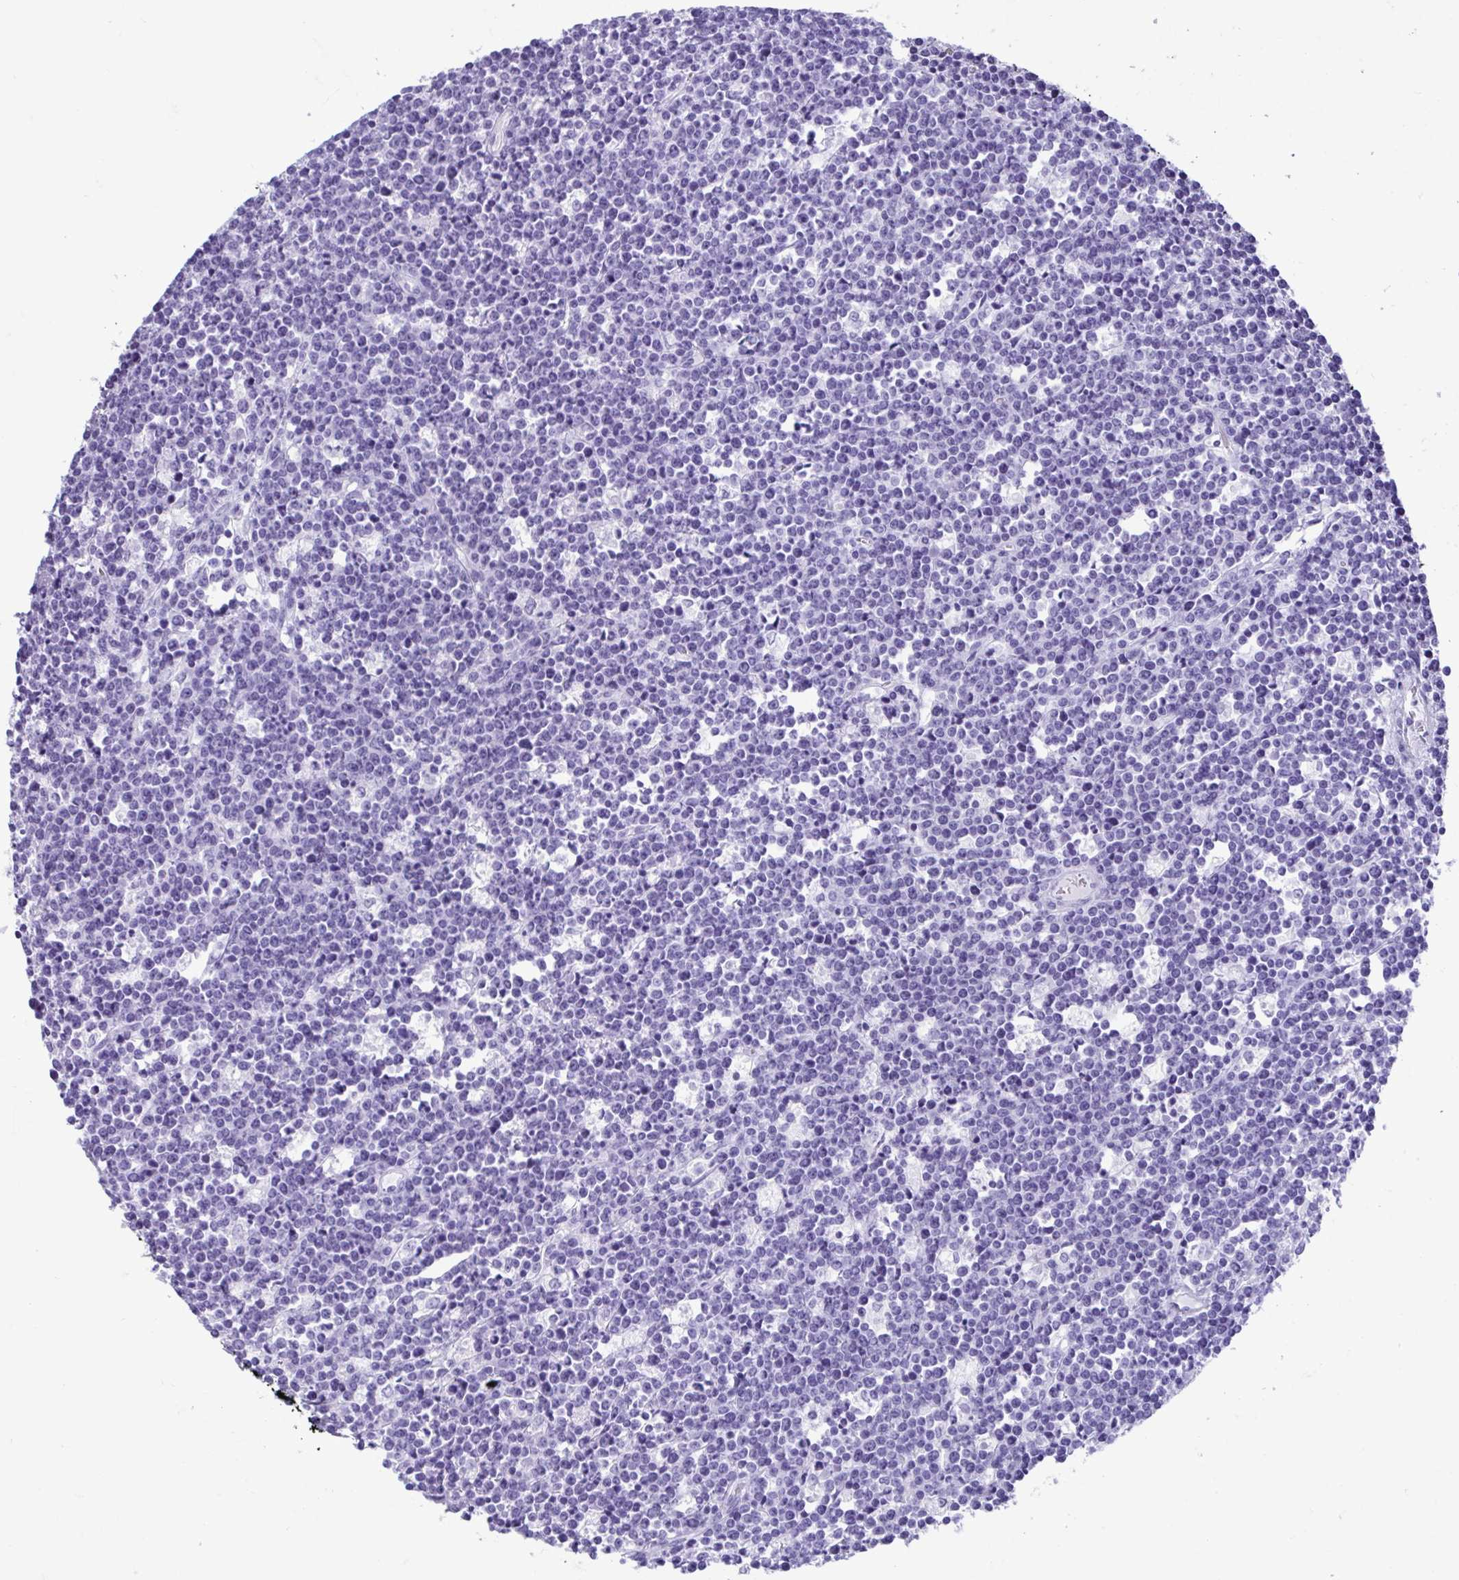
{"staining": {"intensity": "negative", "quantity": "none", "location": "none"}, "tissue": "lymphoma", "cell_type": "Tumor cells", "image_type": "cancer", "snomed": [{"axis": "morphology", "description": "Malignant lymphoma, non-Hodgkin's type, High grade"}, {"axis": "topography", "description": "Ovary"}], "caption": "Immunohistochemistry (IHC) of human lymphoma exhibits no staining in tumor cells.", "gene": "SMIM9", "patient": {"sex": "female", "age": 56}}